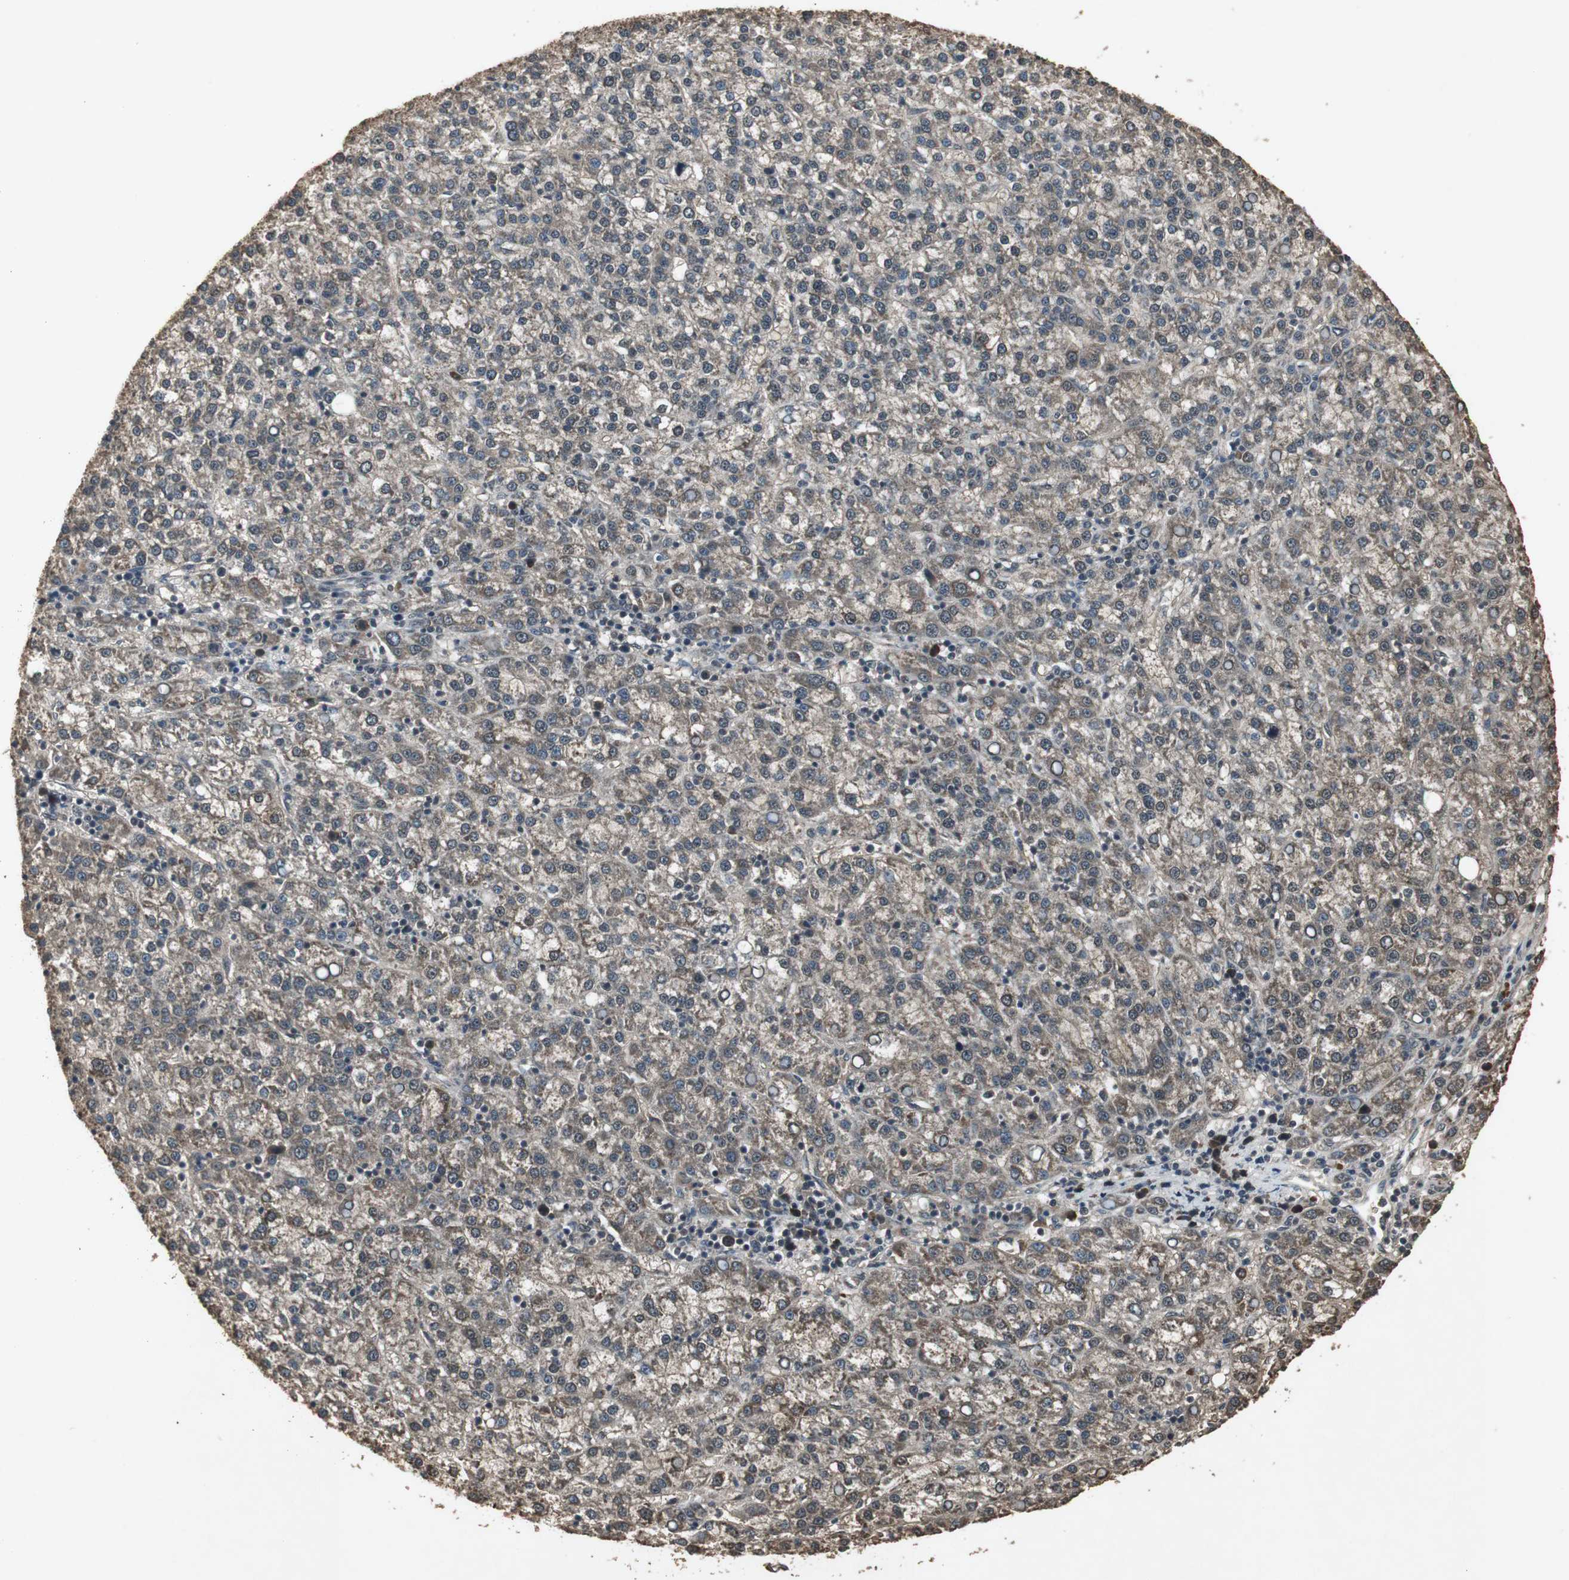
{"staining": {"intensity": "moderate", "quantity": ">75%", "location": "cytoplasmic/membranous"}, "tissue": "liver cancer", "cell_type": "Tumor cells", "image_type": "cancer", "snomed": [{"axis": "morphology", "description": "Carcinoma, Hepatocellular, NOS"}, {"axis": "topography", "description": "Liver"}], "caption": "A medium amount of moderate cytoplasmic/membranous staining is appreciated in about >75% of tumor cells in hepatocellular carcinoma (liver) tissue.", "gene": "EMX1", "patient": {"sex": "female", "age": 58}}